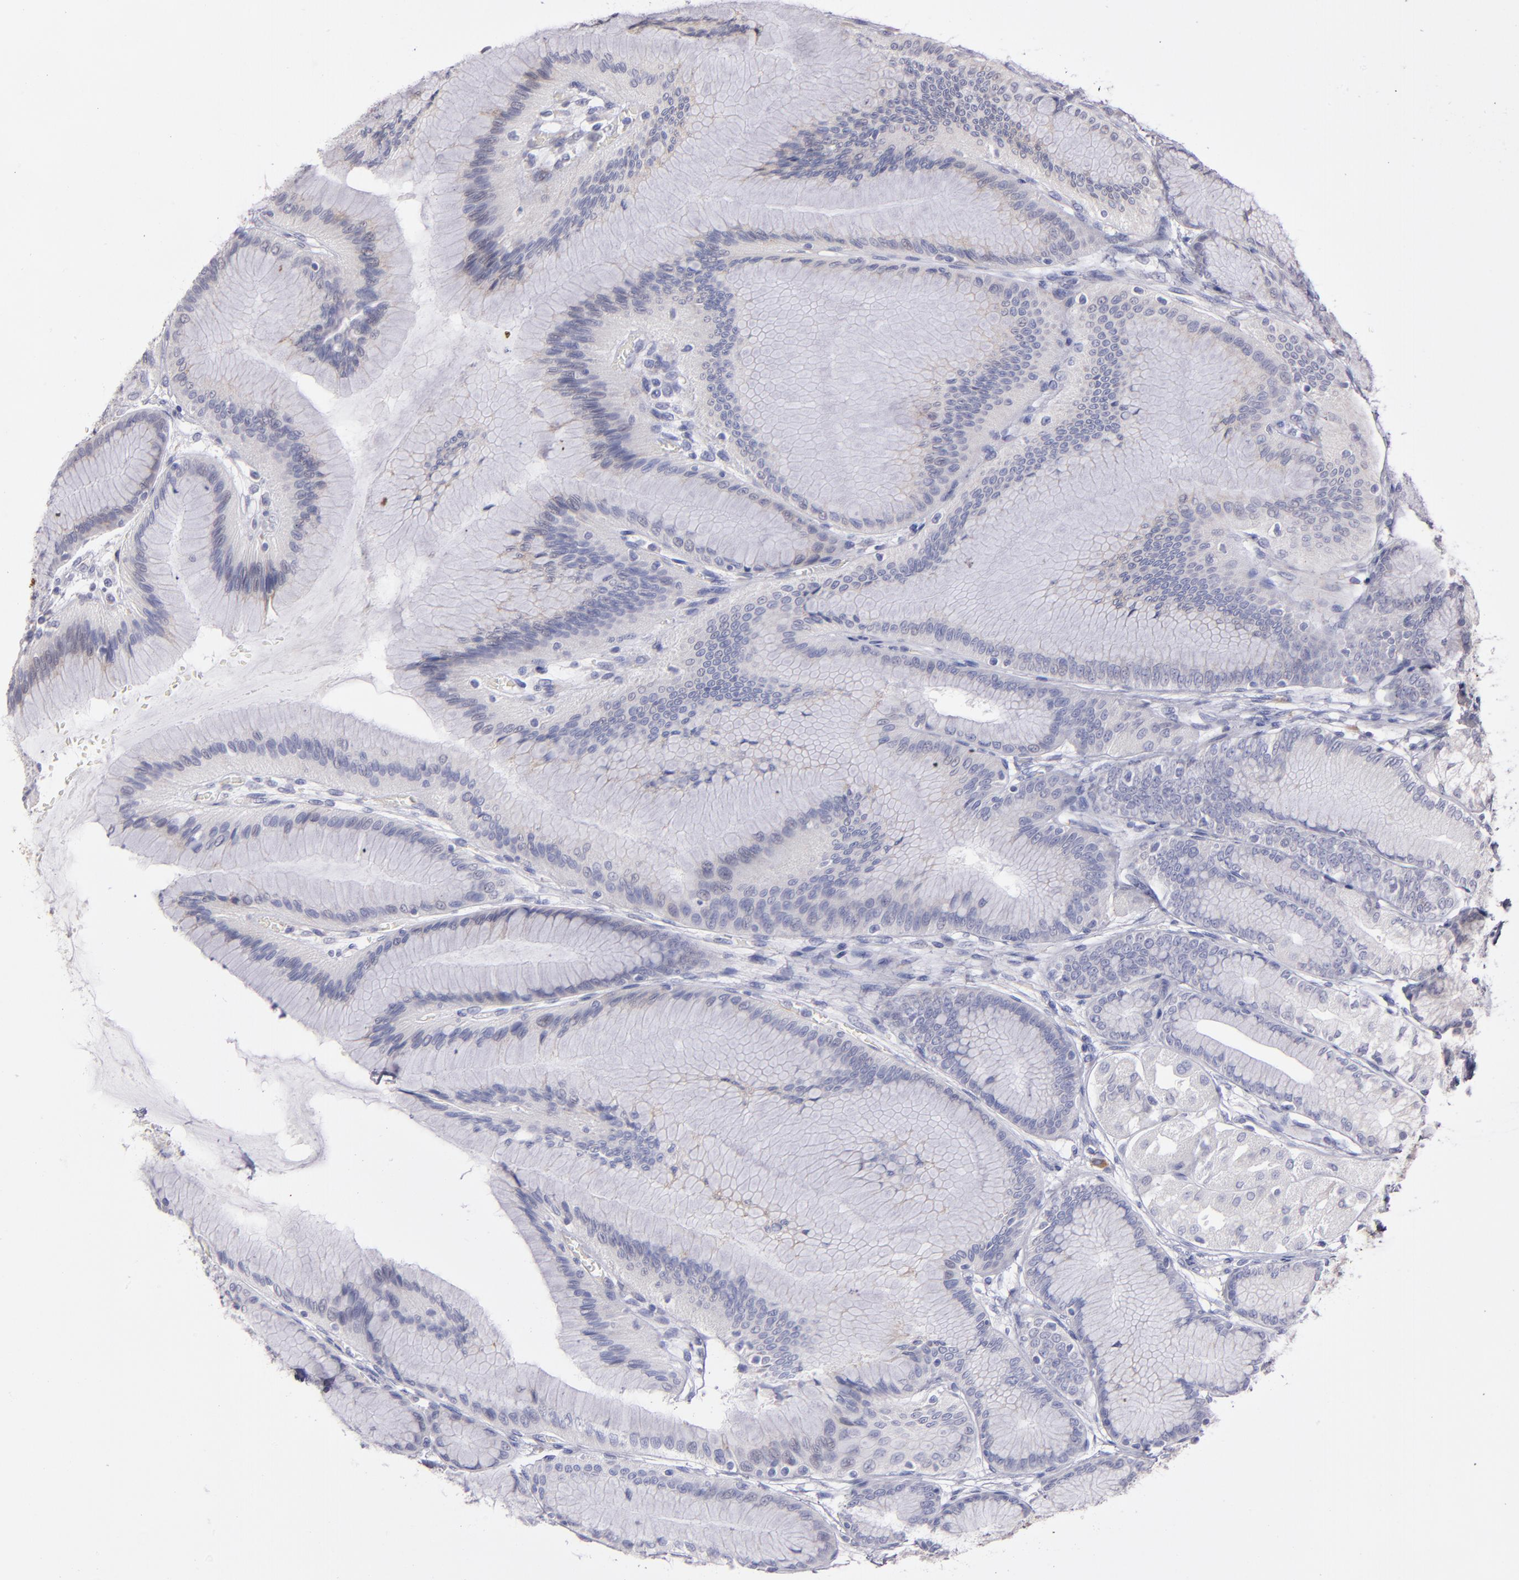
{"staining": {"intensity": "weak", "quantity": ">75%", "location": "cytoplasmic/membranous"}, "tissue": "stomach", "cell_type": "Glandular cells", "image_type": "normal", "snomed": [{"axis": "morphology", "description": "Normal tissue, NOS"}, {"axis": "morphology", "description": "Adenocarcinoma, NOS"}, {"axis": "topography", "description": "Stomach"}, {"axis": "topography", "description": "Stomach, lower"}], "caption": "Protein staining exhibits weak cytoplasmic/membranous staining in about >75% of glandular cells in unremarkable stomach. The staining is performed using DAB (3,3'-diaminobenzidine) brown chromogen to label protein expression. The nuclei are counter-stained blue using hematoxylin.", "gene": "IFIH1", "patient": {"sex": "female", "age": 65}}